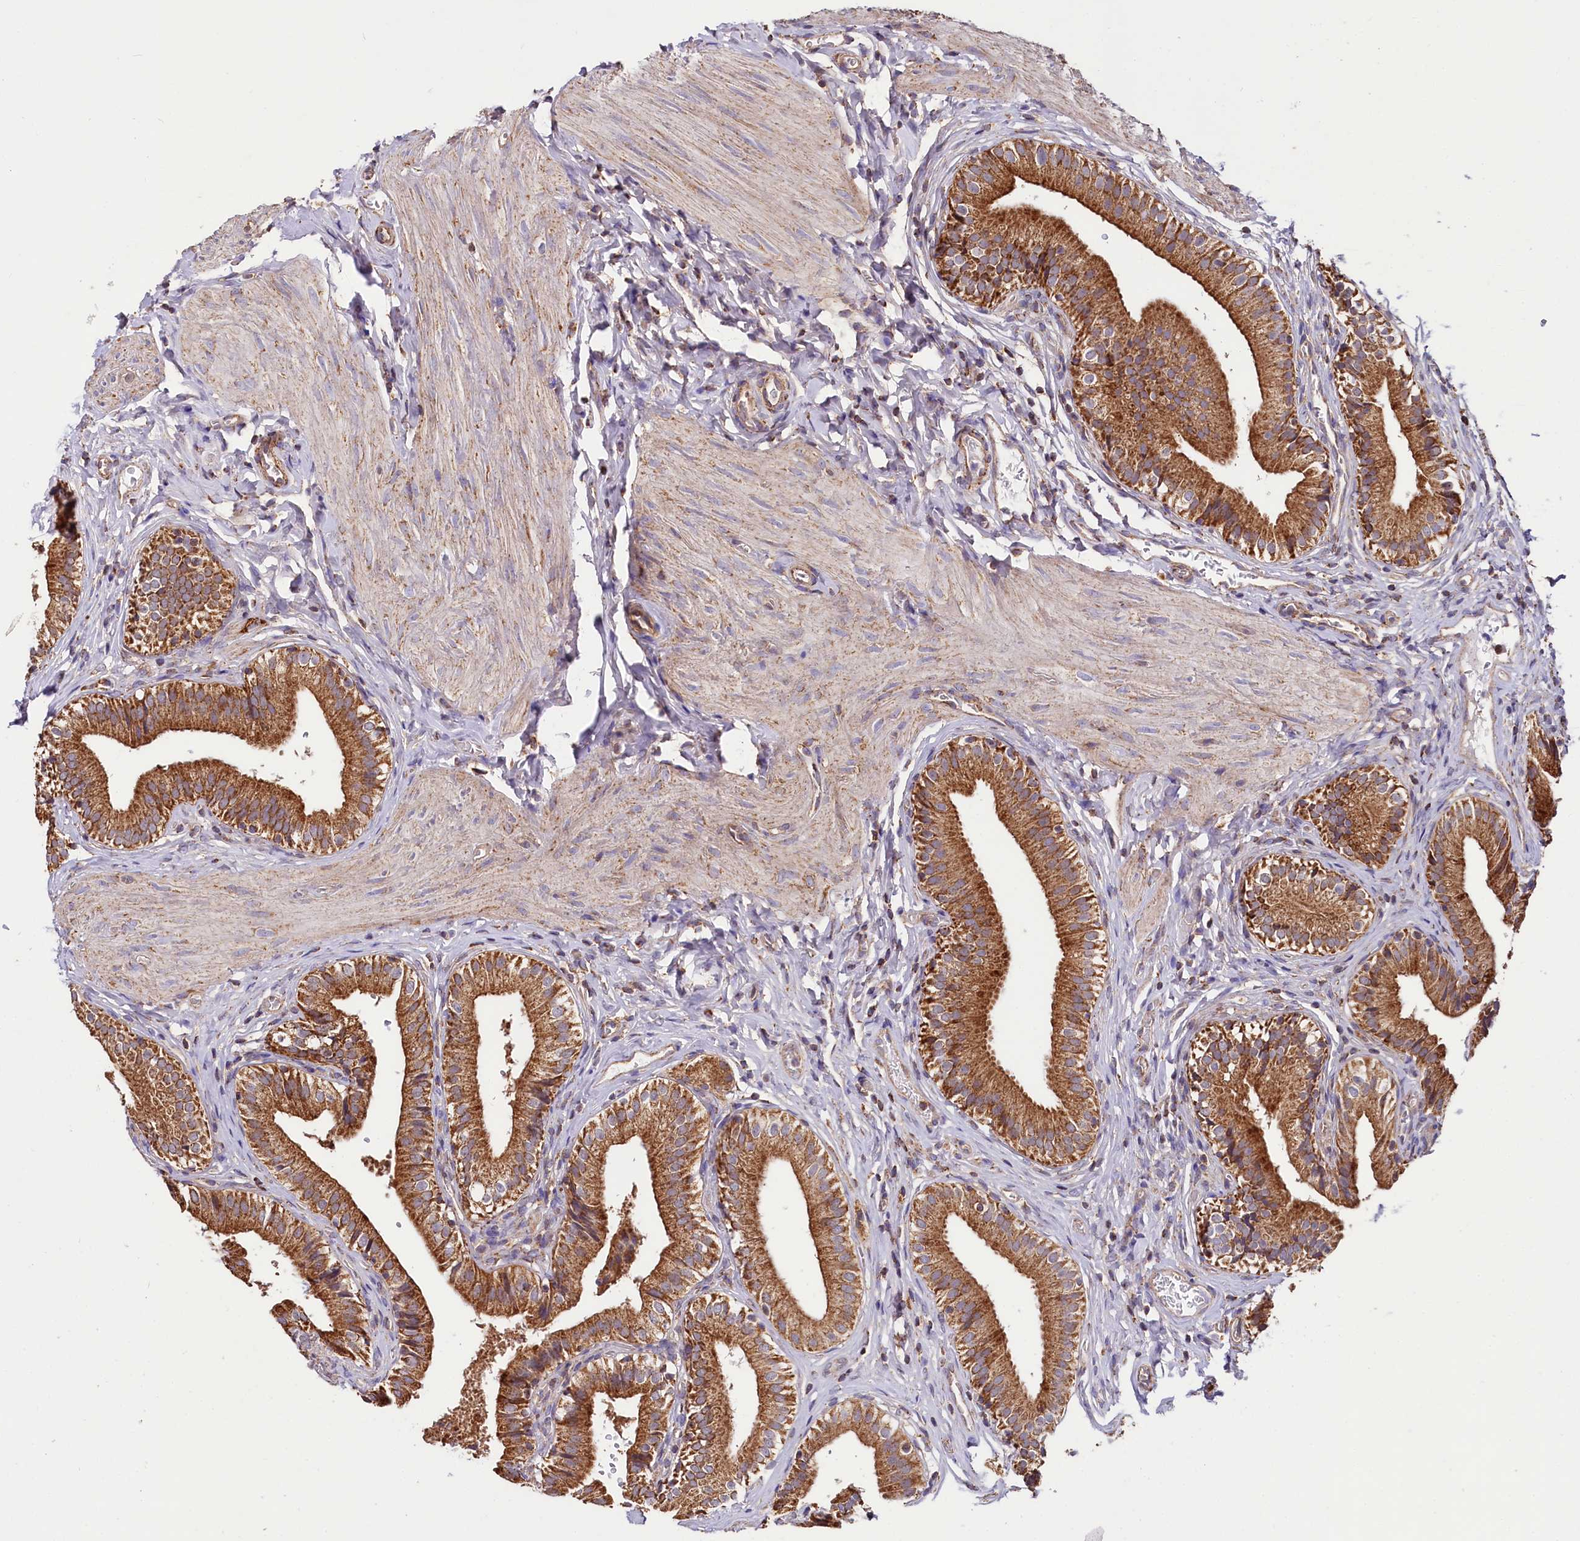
{"staining": {"intensity": "moderate", "quantity": ">75%", "location": "cytoplasmic/membranous"}, "tissue": "gallbladder", "cell_type": "Glandular cells", "image_type": "normal", "snomed": [{"axis": "morphology", "description": "Normal tissue, NOS"}, {"axis": "topography", "description": "Gallbladder"}], "caption": "High-power microscopy captured an IHC histopathology image of normal gallbladder, revealing moderate cytoplasmic/membranous expression in about >75% of glandular cells.", "gene": "NUDT15", "patient": {"sex": "female", "age": 47}}